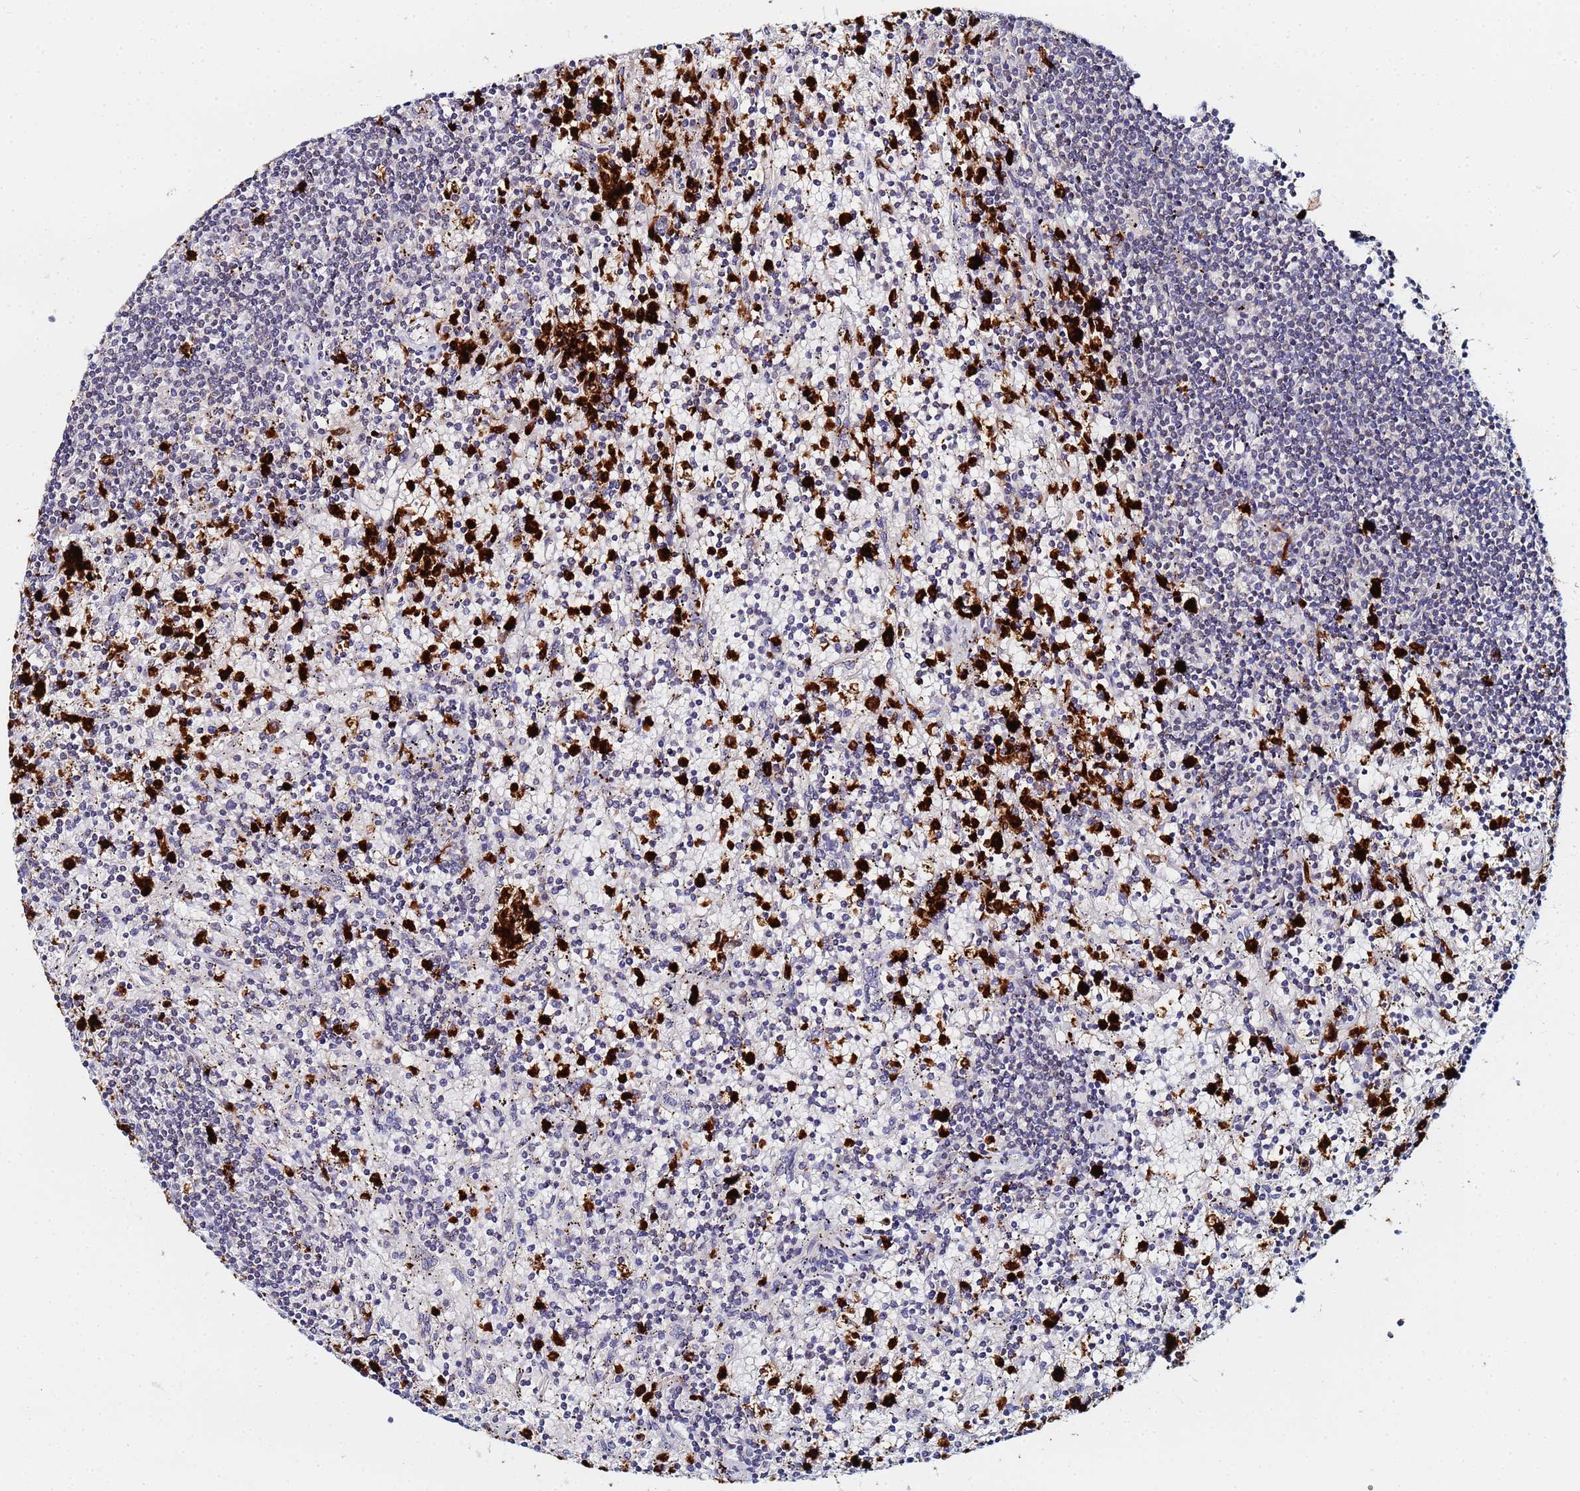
{"staining": {"intensity": "negative", "quantity": "none", "location": "none"}, "tissue": "lymphoma", "cell_type": "Tumor cells", "image_type": "cancer", "snomed": [{"axis": "morphology", "description": "Malignant lymphoma, non-Hodgkin's type, Low grade"}, {"axis": "topography", "description": "Spleen"}], "caption": "This is a photomicrograph of immunohistochemistry (IHC) staining of malignant lymphoma, non-Hodgkin's type (low-grade), which shows no staining in tumor cells.", "gene": "MTCL1", "patient": {"sex": "male", "age": 76}}